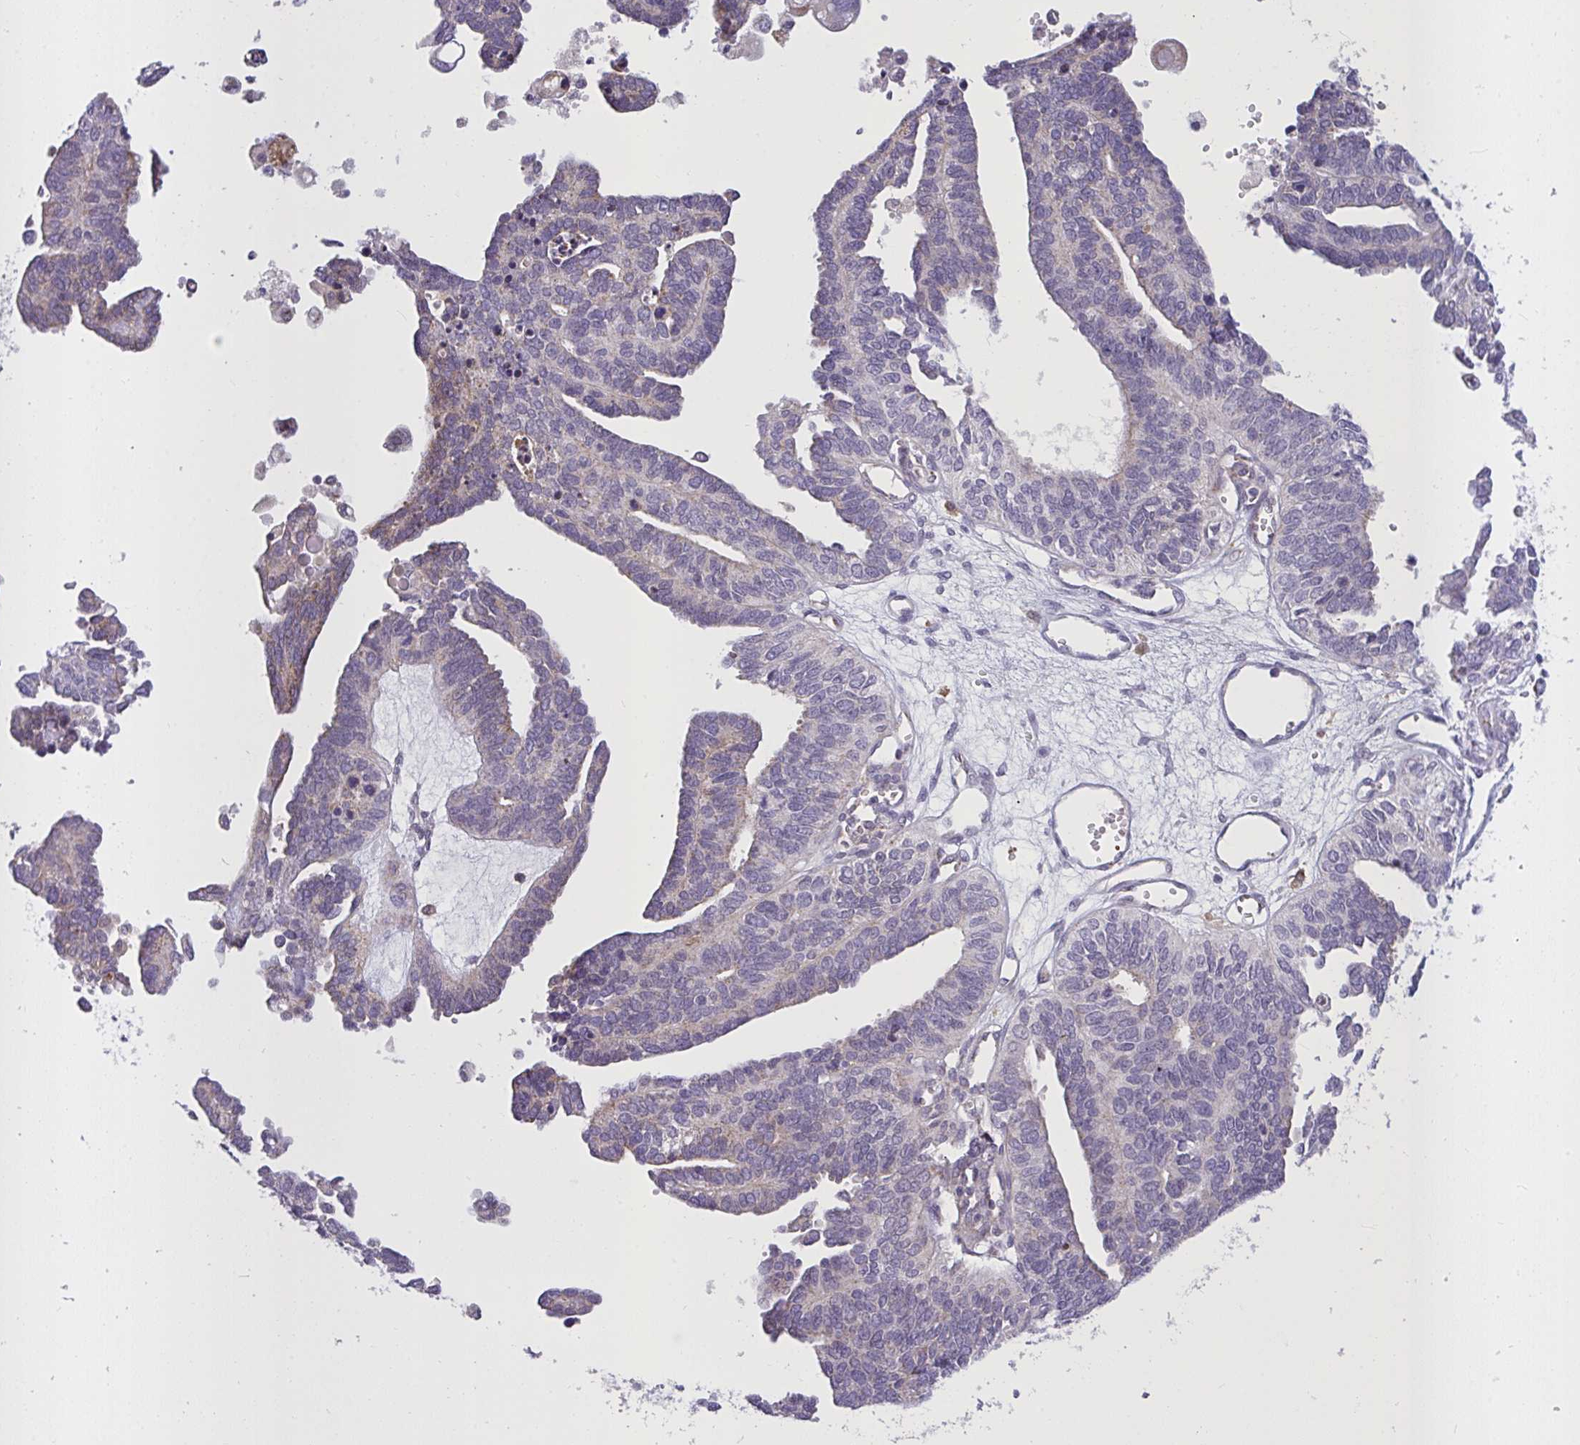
{"staining": {"intensity": "negative", "quantity": "none", "location": "none"}, "tissue": "ovarian cancer", "cell_type": "Tumor cells", "image_type": "cancer", "snomed": [{"axis": "morphology", "description": "Cystadenocarcinoma, serous, NOS"}, {"axis": "topography", "description": "Ovary"}], "caption": "A photomicrograph of ovarian cancer (serous cystadenocarcinoma) stained for a protein demonstrates no brown staining in tumor cells.", "gene": "SEMA6B", "patient": {"sex": "female", "age": 51}}